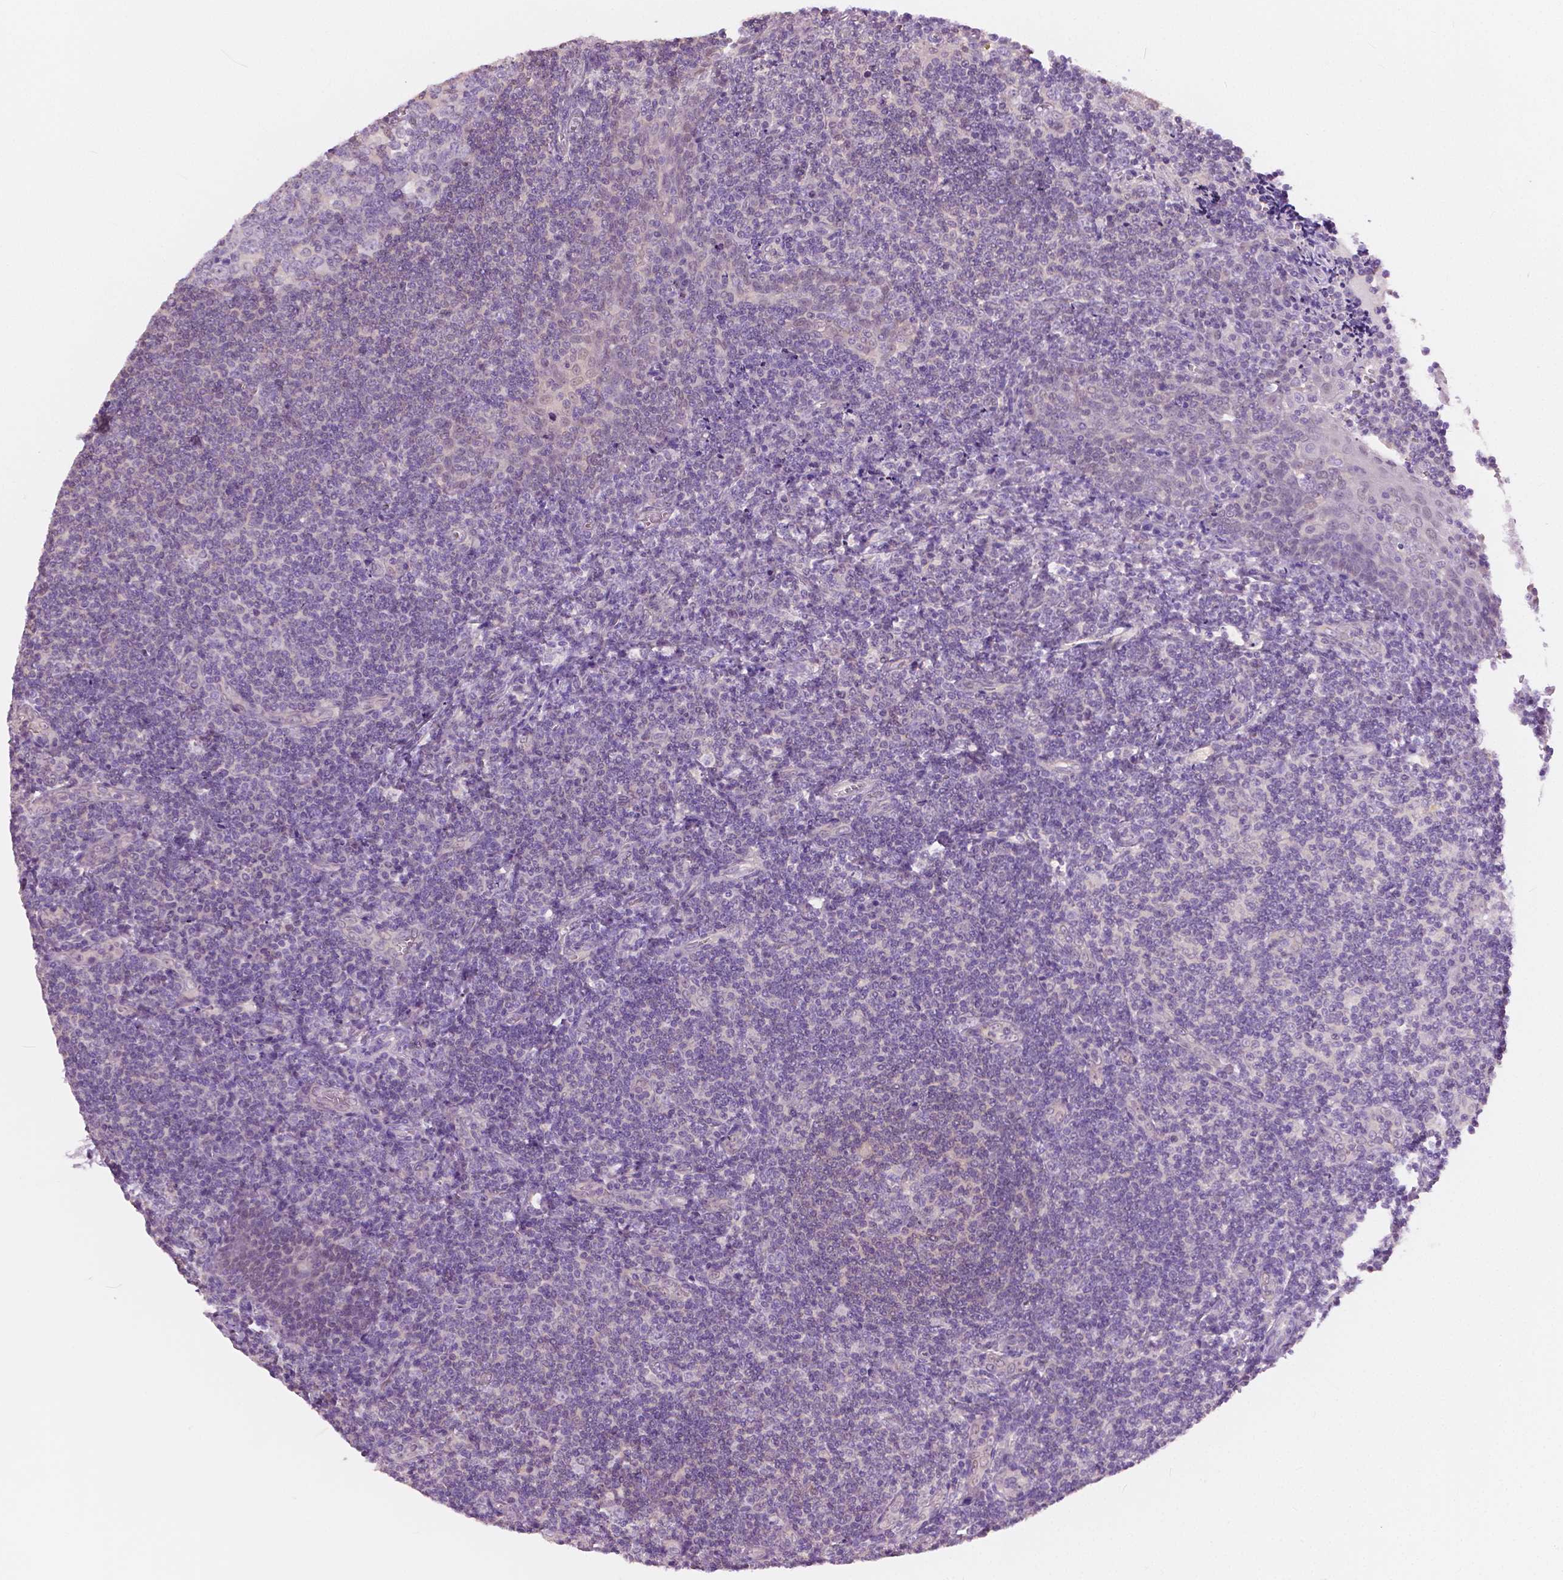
{"staining": {"intensity": "negative", "quantity": "none", "location": "none"}, "tissue": "tonsil", "cell_type": "Germinal center cells", "image_type": "normal", "snomed": [{"axis": "morphology", "description": "Normal tissue, NOS"}, {"axis": "morphology", "description": "Inflammation, NOS"}, {"axis": "topography", "description": "Tonsil"}], "caption": "Immunohistochemistry of normal tonsil demonstrates no positivity in germinal center cells.", "gene": "TKFC", "patient": {"sex": "female", "age": 31}}